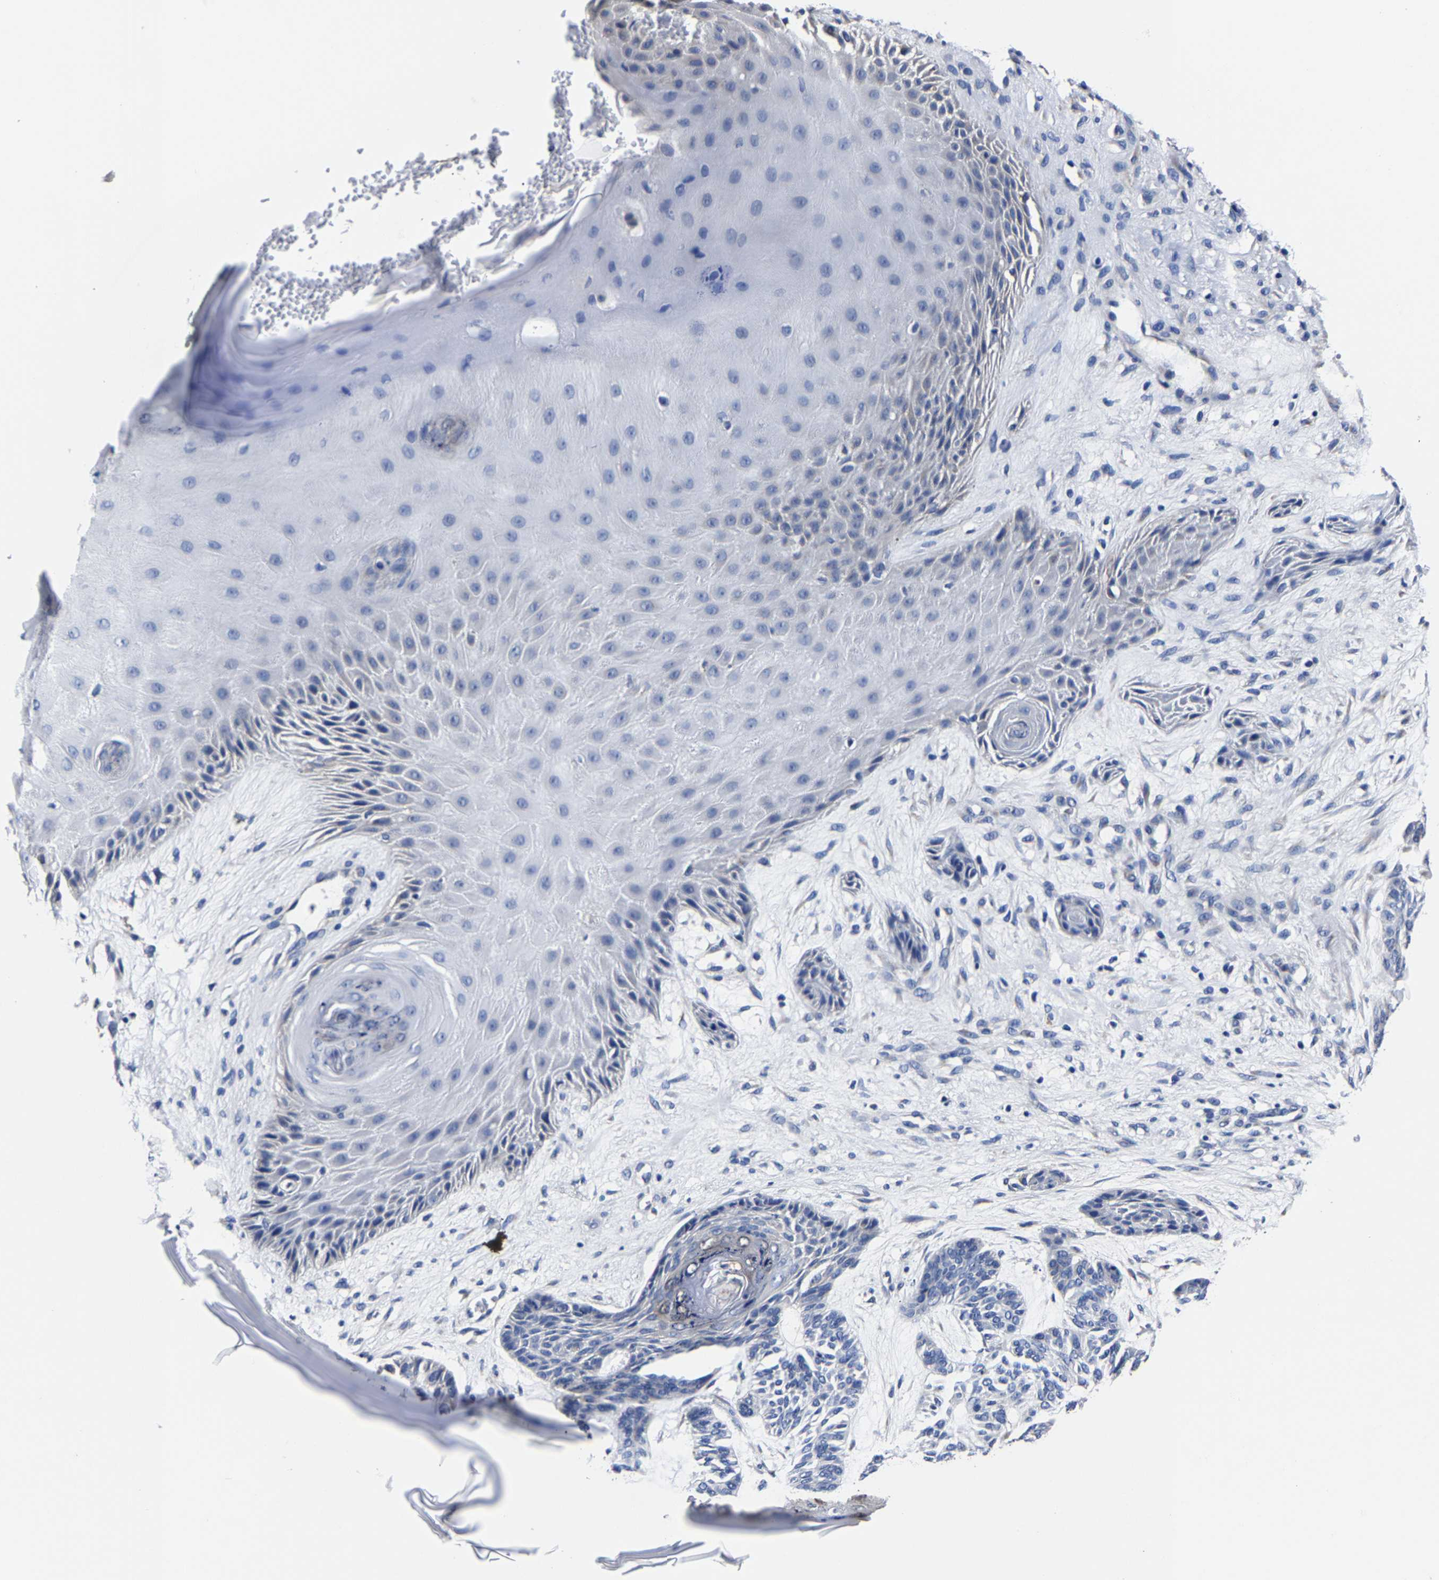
{"staining": {"intensity": "negative", "quantity": "none", "location": "none"}, "tissue": "skin cancer", "cell_type": "Tumor cells", "image_type": "cancer", "snomed": [{"axis": "morphology", "description": "Basal cell carcinoma"}, {"axis": "topography", "description": "Skin"}], "caption": "Immunohistochemistry of skin cancer reveals no staining in tumor cells.", "gene": "AKAP4", "patient": {"sex": "male", "age": 55}}